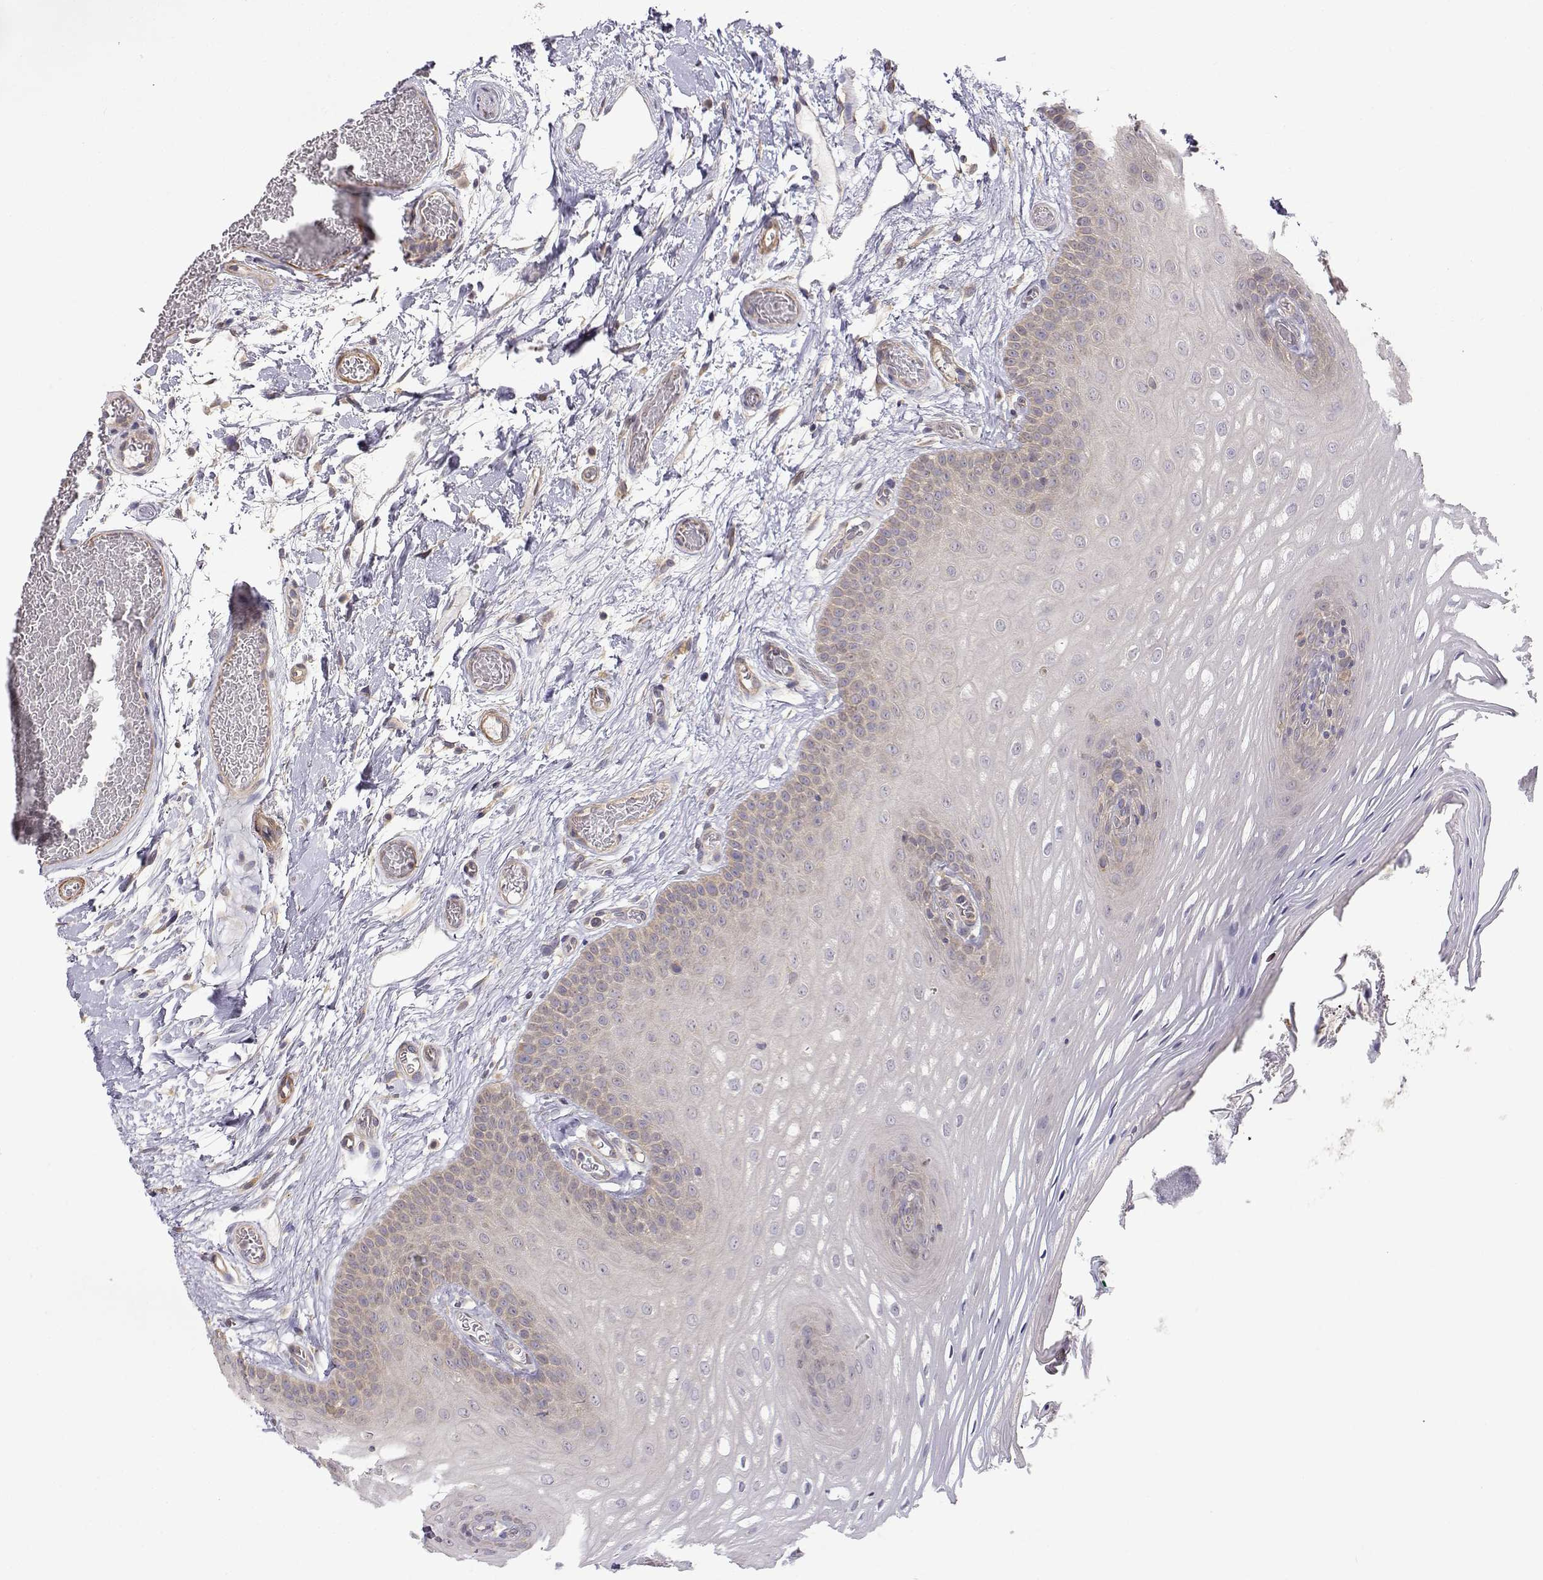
{"staining": {"intensity": "weak", "quantity": "25%-75%", "location": "cytoplasmic/membranous"}, "tissue": "oral mucosa", "cell_type": "Squamous epithelial cells", "image_type": "normal", "snomed": [{"axis": "morphology", "description": "Normal tissue, NOS"}, {"axis": "morphology", "description": "Squamous cell carcinoma, NOS"}, {"axis": "topography", "description": "Oral tissue"}, {"axis": "topography", "description": "Head-Neck"}], "caption": "DAB (3,3'-diaminobenzidine) immunohistochemical staining of normal oral mucosa demonstrates weak cytoplasmic/membranous protein positivity in about 25%-75% of squamous epithelial cells.", "gene": "PAIP1", "patient": {"sex": "male", "age": 78}}